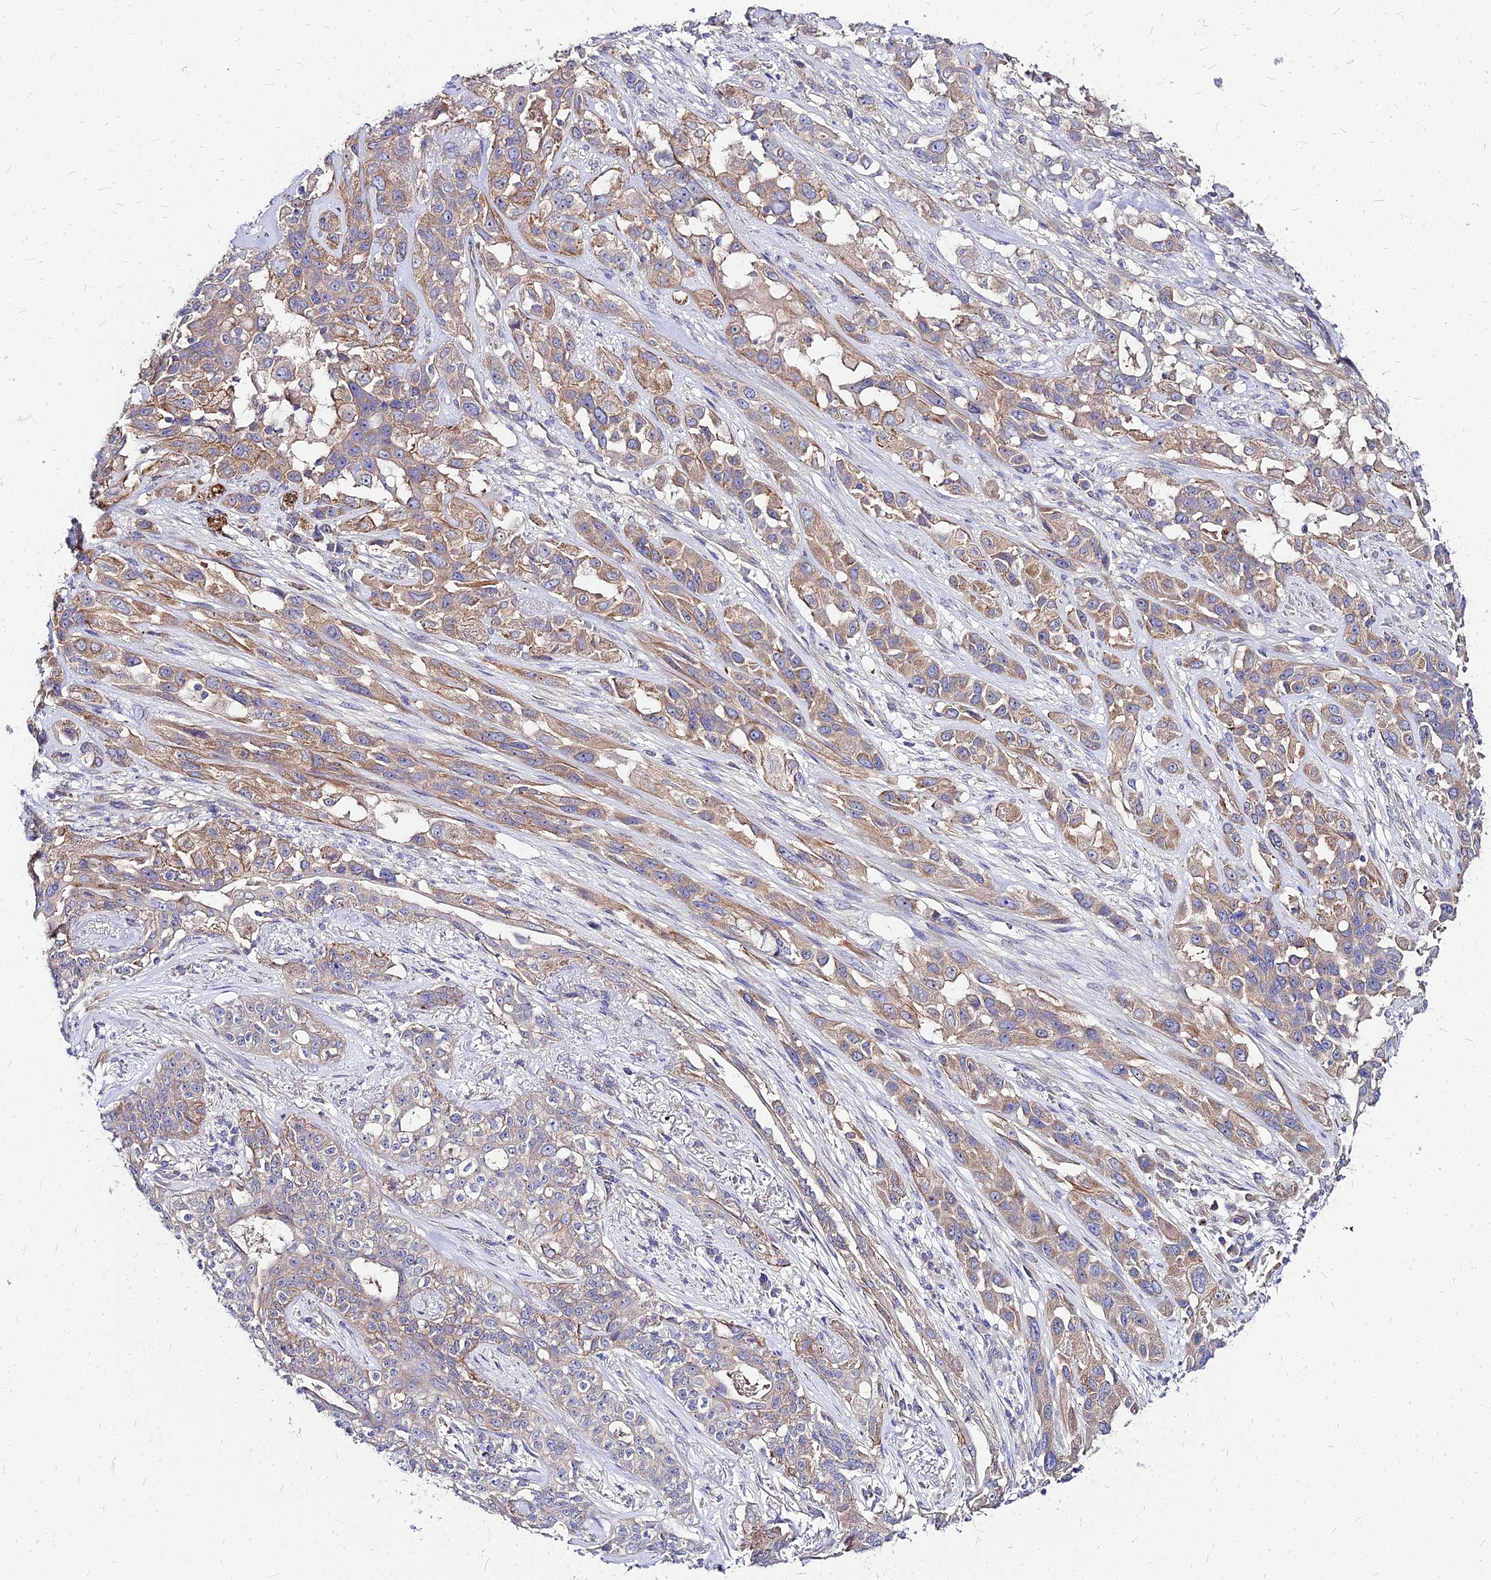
{"staining": {"intensity": "moderate", "quantity": "25%-75%", "location": "cytoplasmic/membranous"}, "tissue": "lung cancer", "cell_type": "Tumor cells", "image_type": "cancer", "snomed": [{"axis": "morphology", "description": "Squamous cell carcinoma, NOS"}, {"axis": "topography", "description": "Lung"}], "caption": "A high-resolution histopathology image shows IHC staining of lung squamous cell carcinoma, which displays moderate cytoplasmic/membranous positivity in approximately 25%-75% of tumor cells.", "gene": "COMMD10", "patient": {"sex": "female", "age": 70}}